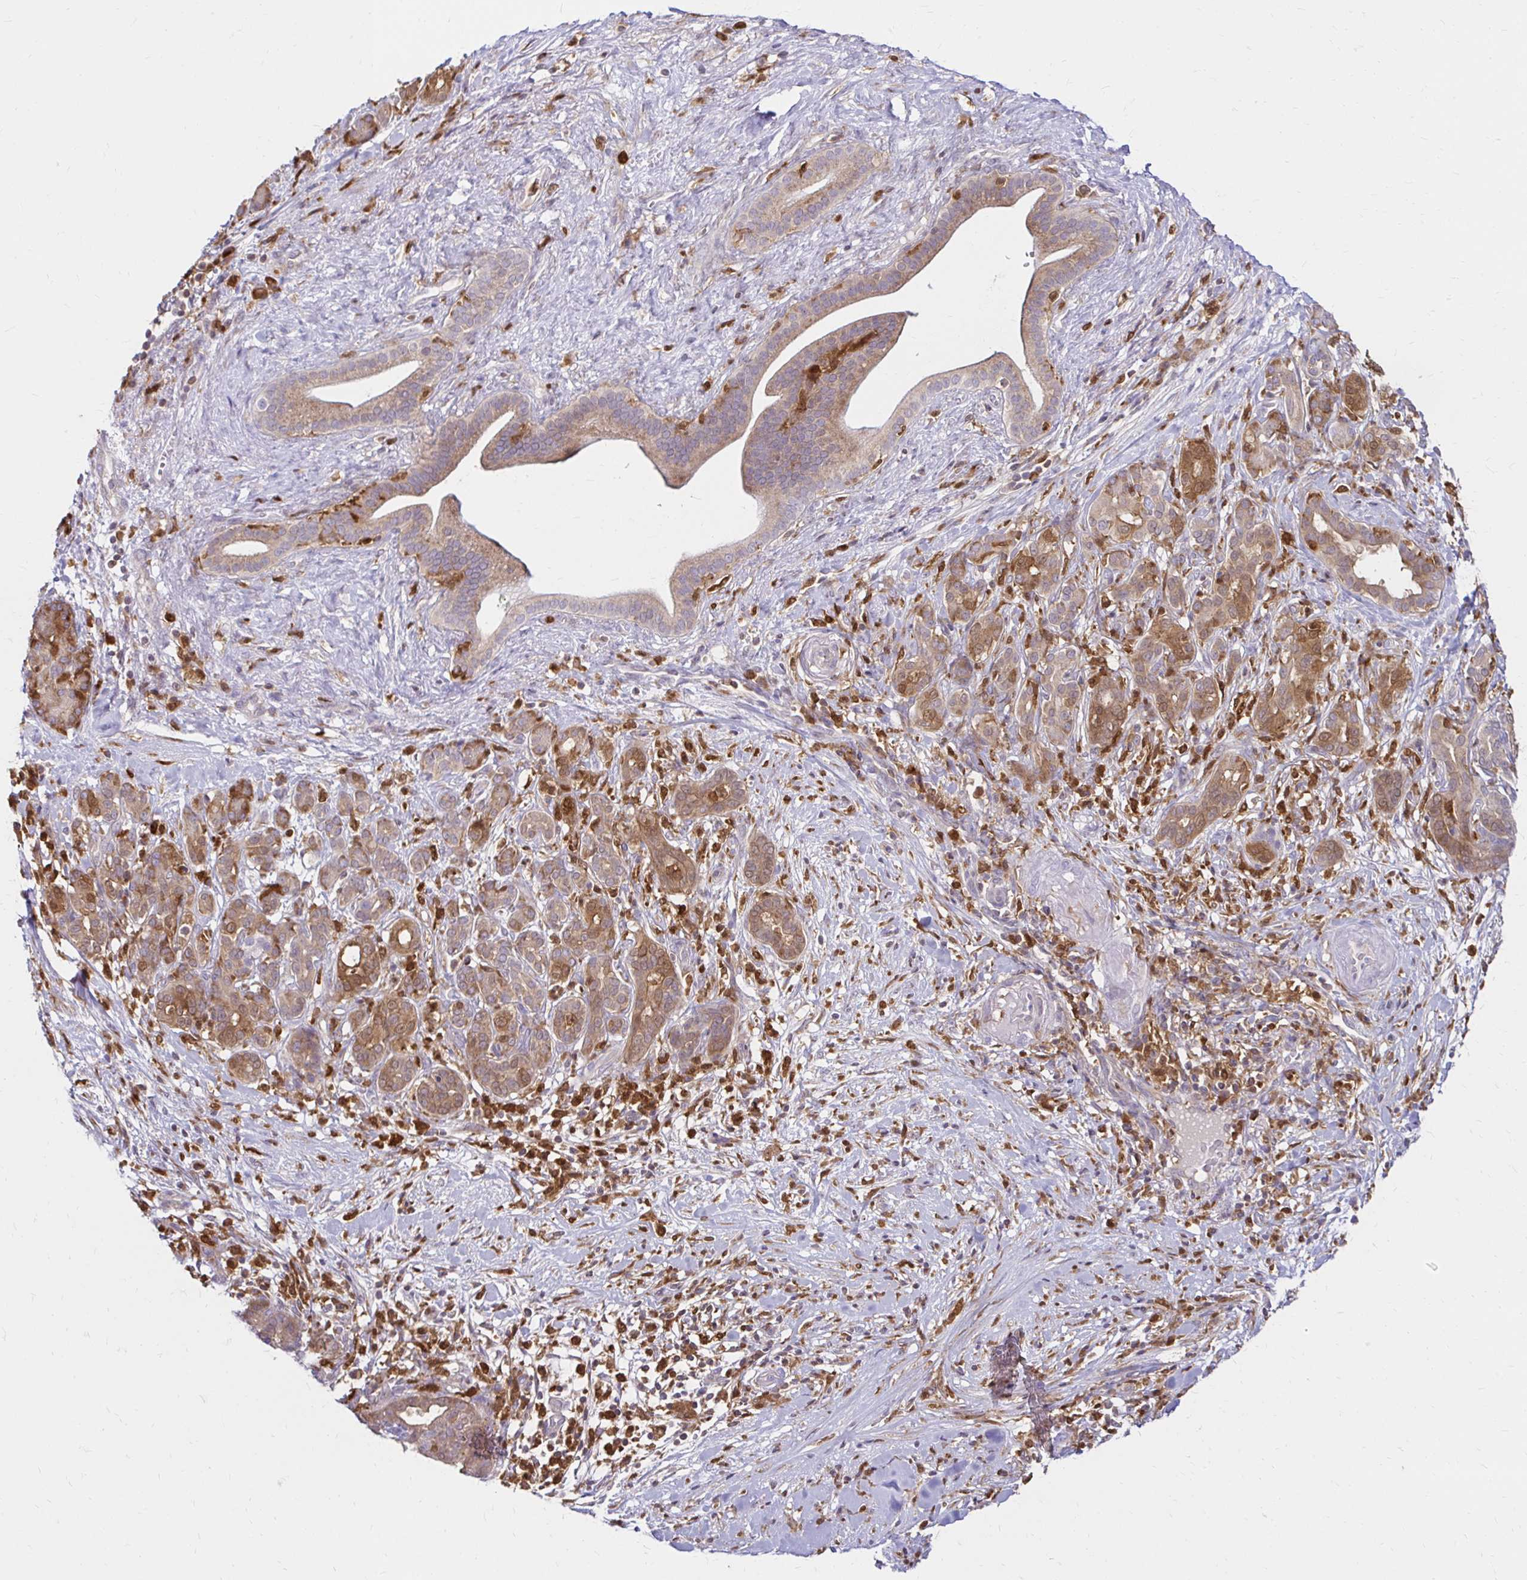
{"staining": {"intensity": "weak", "quantity": ">75%", "location": "cytoplasmic/membranous"}, "tissue": "pancreatic cancer", "cell_type": "Tumor cells", "image_type": "cancer", "snomed": [{"axis": "morphology", "description": "Adenocarcinoma, NOS"}, {"axis": "topography", "description": "Pancreas"}], "caption": "This is a micrograph of immunohistochemistry staining of pancreatic cancer, which shows weak expression in the cytoplasmic/membranous of tumor cells.", "gene": "PYCARD", "patient": {"sex": "male", "age": 44}}